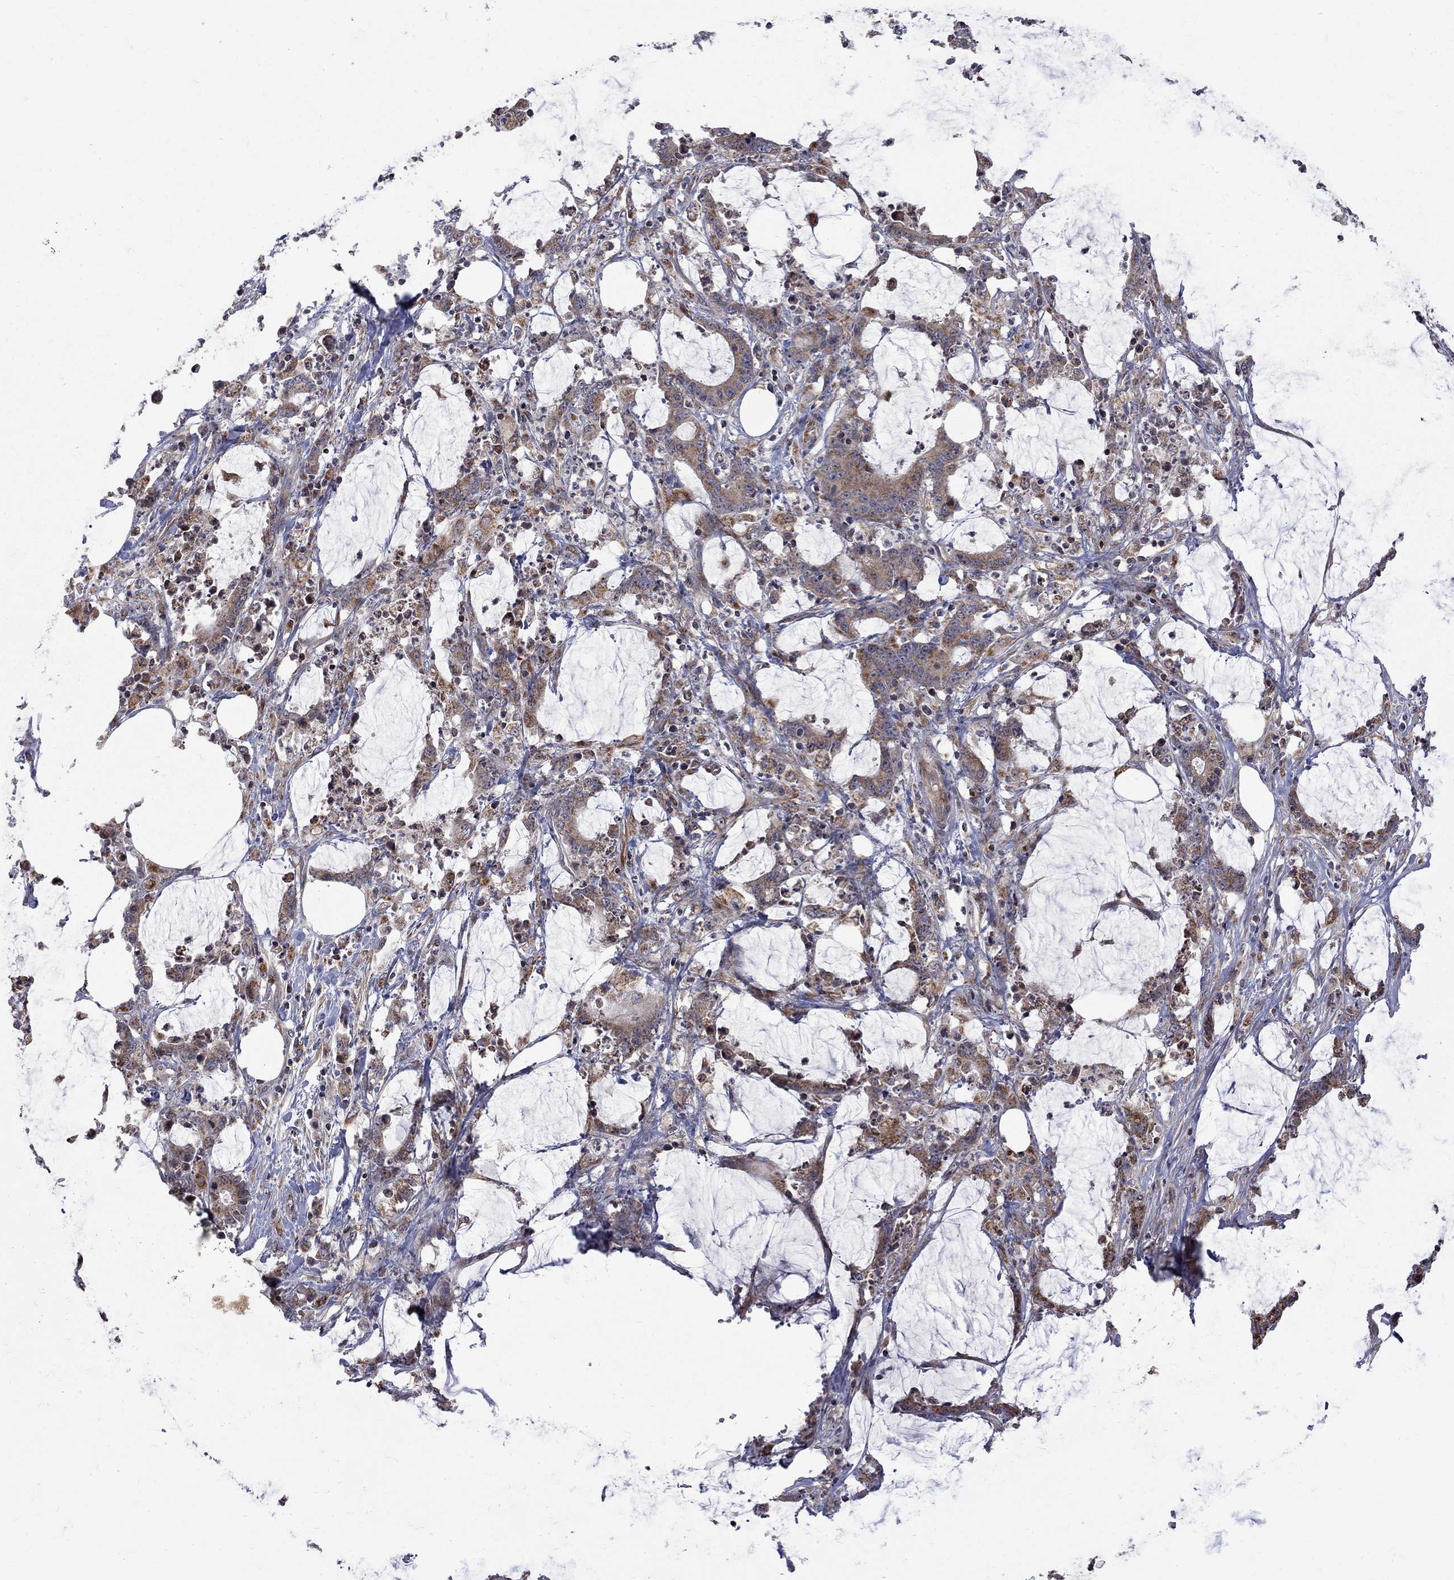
{"staining": {"intensity": "moderate", "quantity": "25%-75%", "location": "cytoplasmic/membranous"}, "tissue": "stomach cancer", "cell_type": "Tumor cells", "image_type": "cancer", "snomed": [{"axis": "morphology", "description": "Adenocarcinoma, NOS"}, {"axis": "topography", "description": "Stomach, upper"}], "caption": "This is a photomicrograph of immunohistochemistry (IHC) staining of stomach cancer, which shows moderate expression in the cytoplasmic/membranous of tumor cells.", "gene": "SH2B1", "patient": {"sex": "male", "age": 68}}